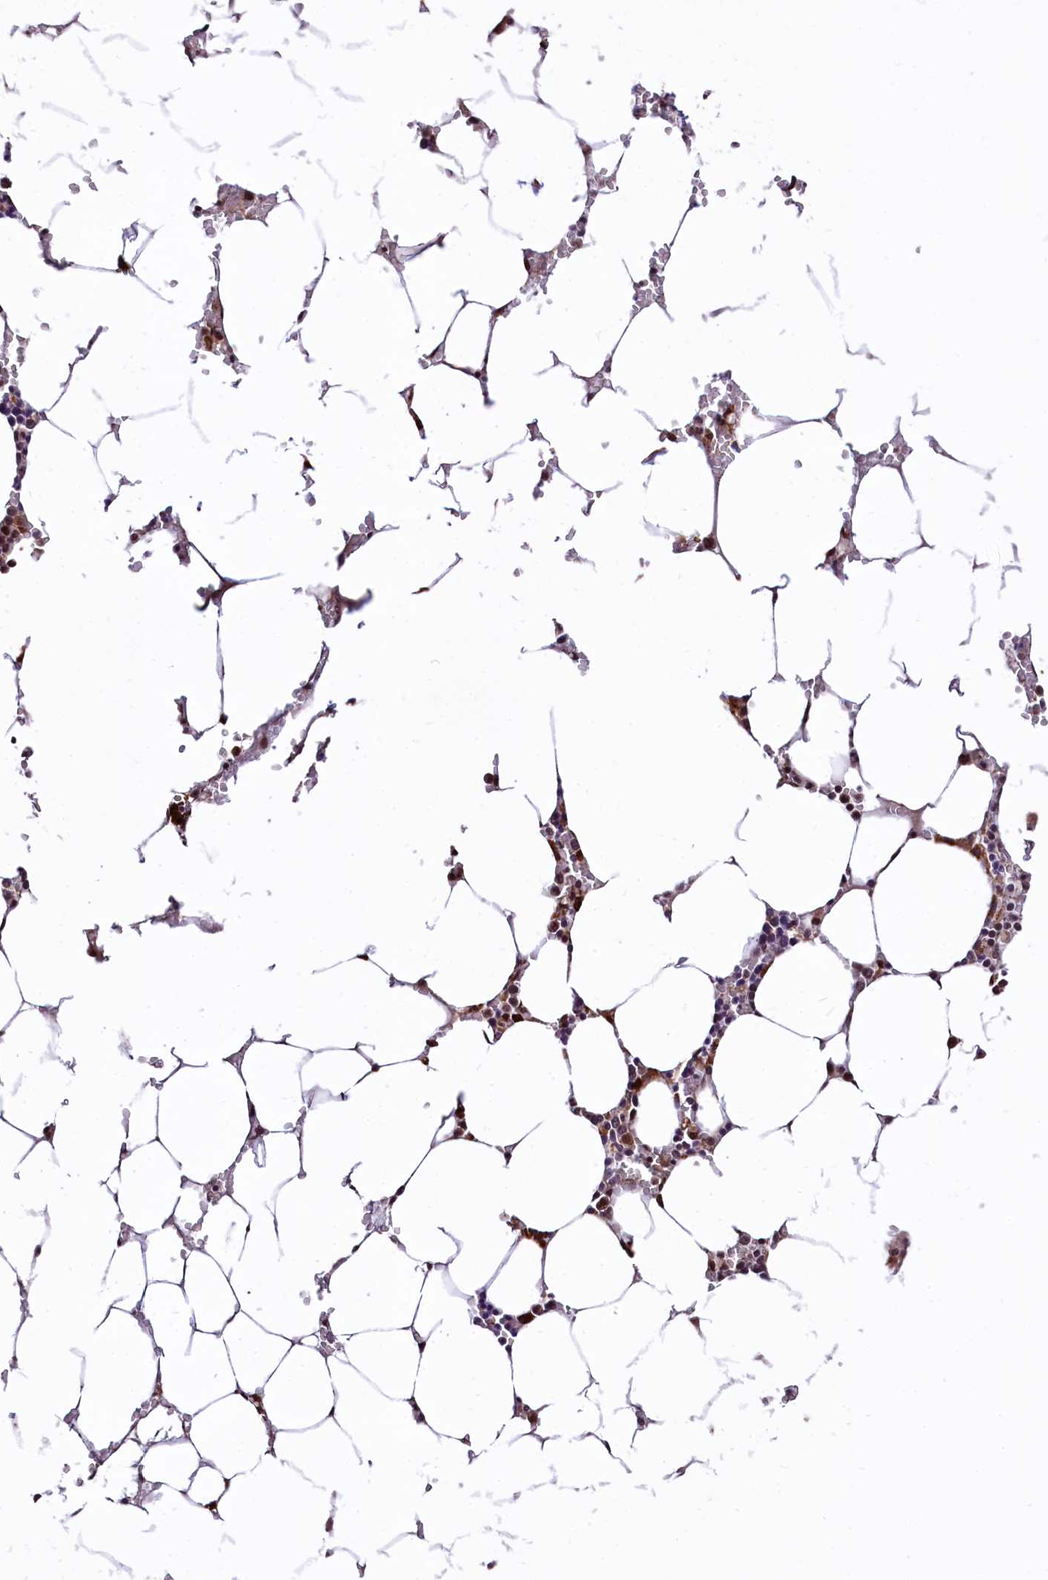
{"staining": {"intensity": "moderate", "quantity": "25%-75%", "location": "cytoplasmic/membranous,nuclear"}, "tissue": "bone marrow", "cell_type": "Hematopoietic cells", "image_type": "normal", "snomed": [{"axis": "morphology", "description": "Normal tissue, NOS"}, {"axis": "topography", "description": "Bone marrow"}], "caption": "Immunohistochemical staining of benign bone marrow reveals moderate cytoplasmic/membranous,nuclear protein expression in approximately 25%-75% of hematopoietic cells. Nuclei are stained in blue.", "gene": "PDS5B", "patient": {"sex": "male", "age": 70}}